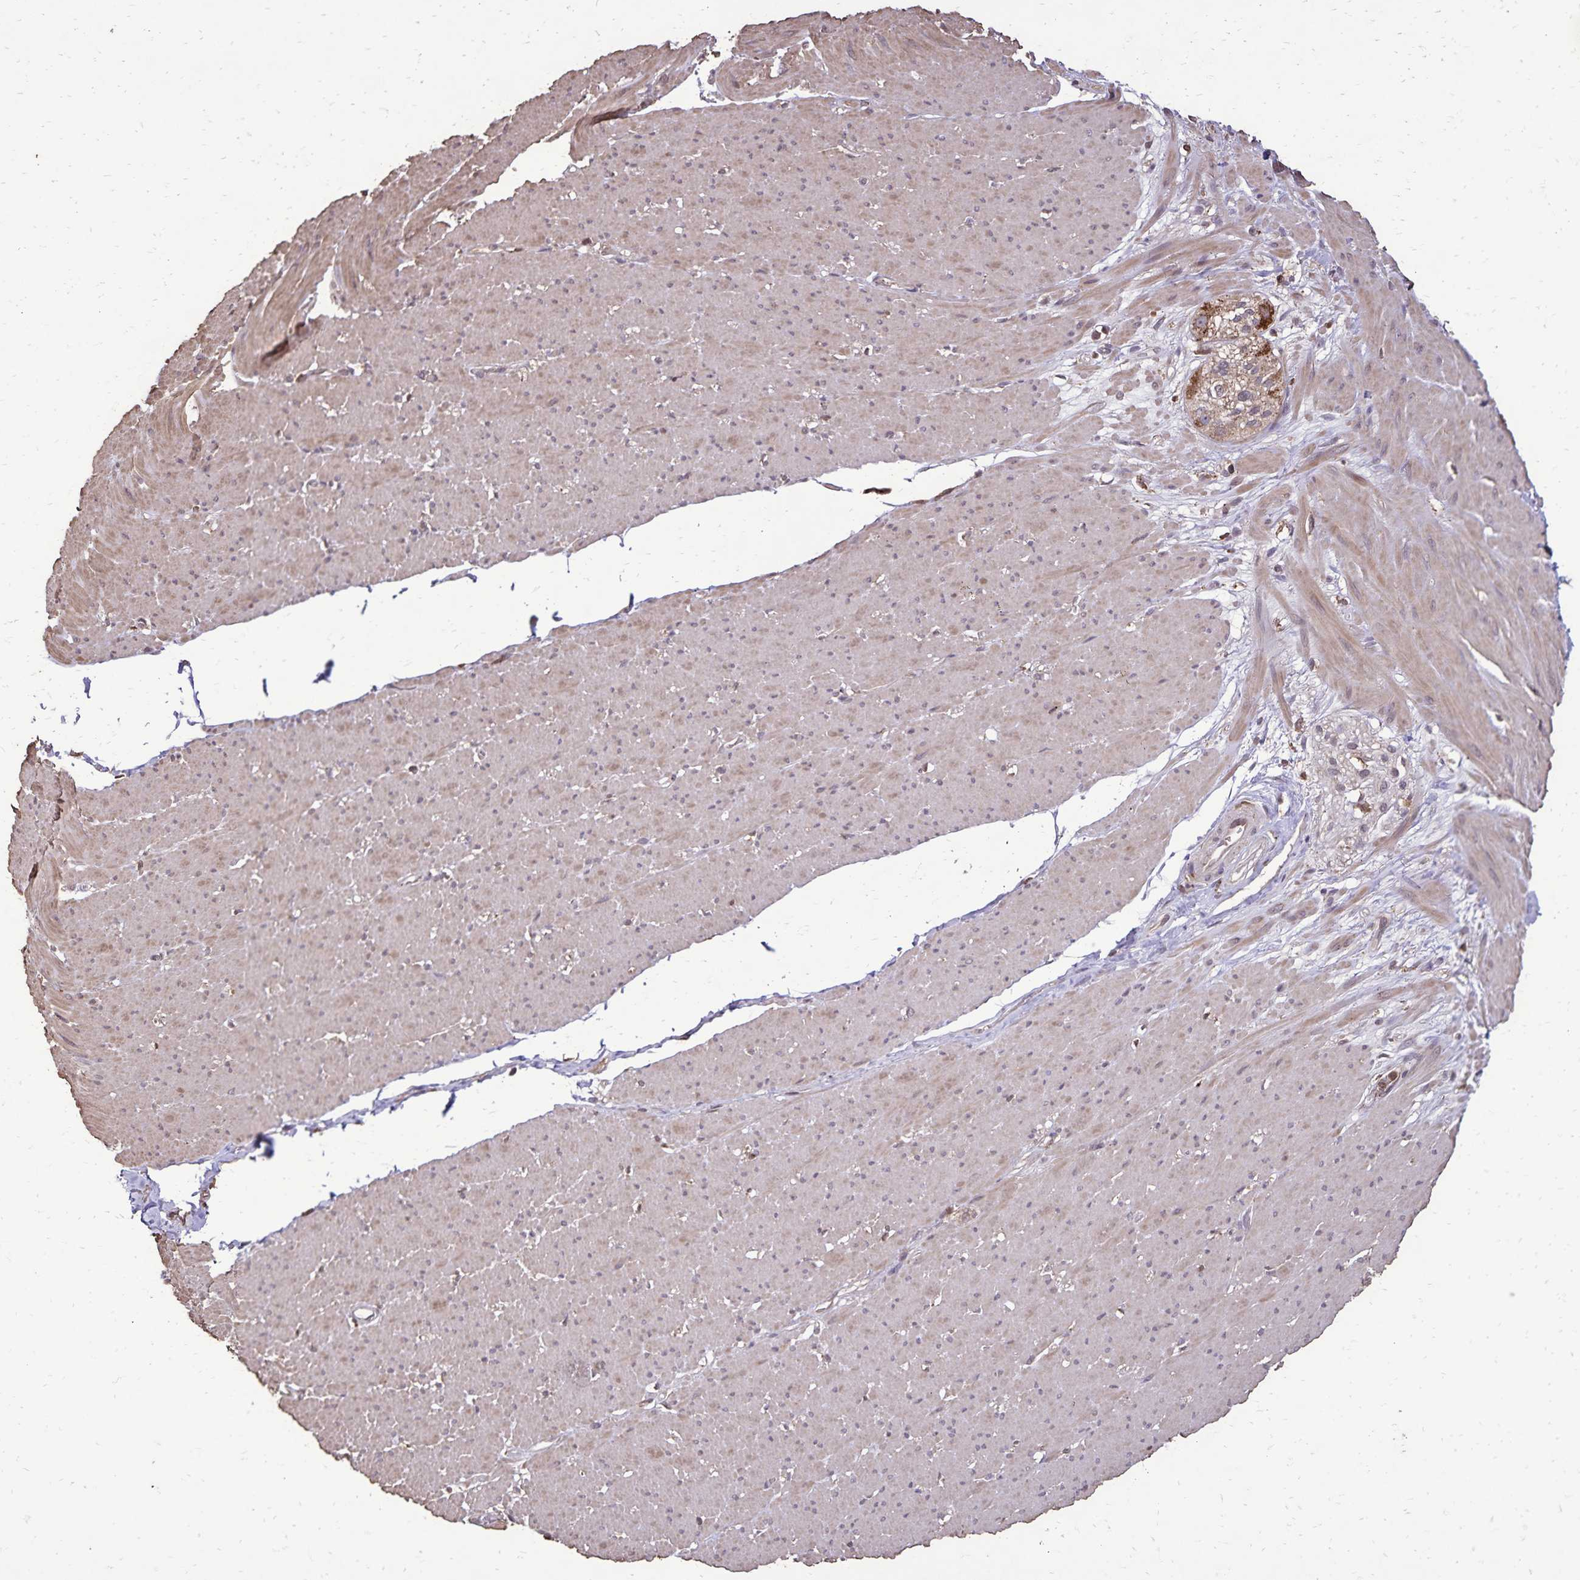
{"staining": {"intensity": "weak", "quantity": "<25%", "location": "cytoplasmic/membranous"}, "tissue": "smooth muscle", "cell_type": "Smooth muscle cells", "image_type": "normal", "snomed": [{"axis": "morphology", "description": "Normal tissue, NOS"}, {"axis": "topography", "description": "Smooth muscle"}, {"axis": "topography", "description": "Rectum"}], "caption": "Smooth muscle was stained to show a protein in brown. There is no significant staining in smooth muscle cells. Nuclei are stained in blue.", "gene": "CHMP1B", "patient": {"sex": "male", "age": 53}}